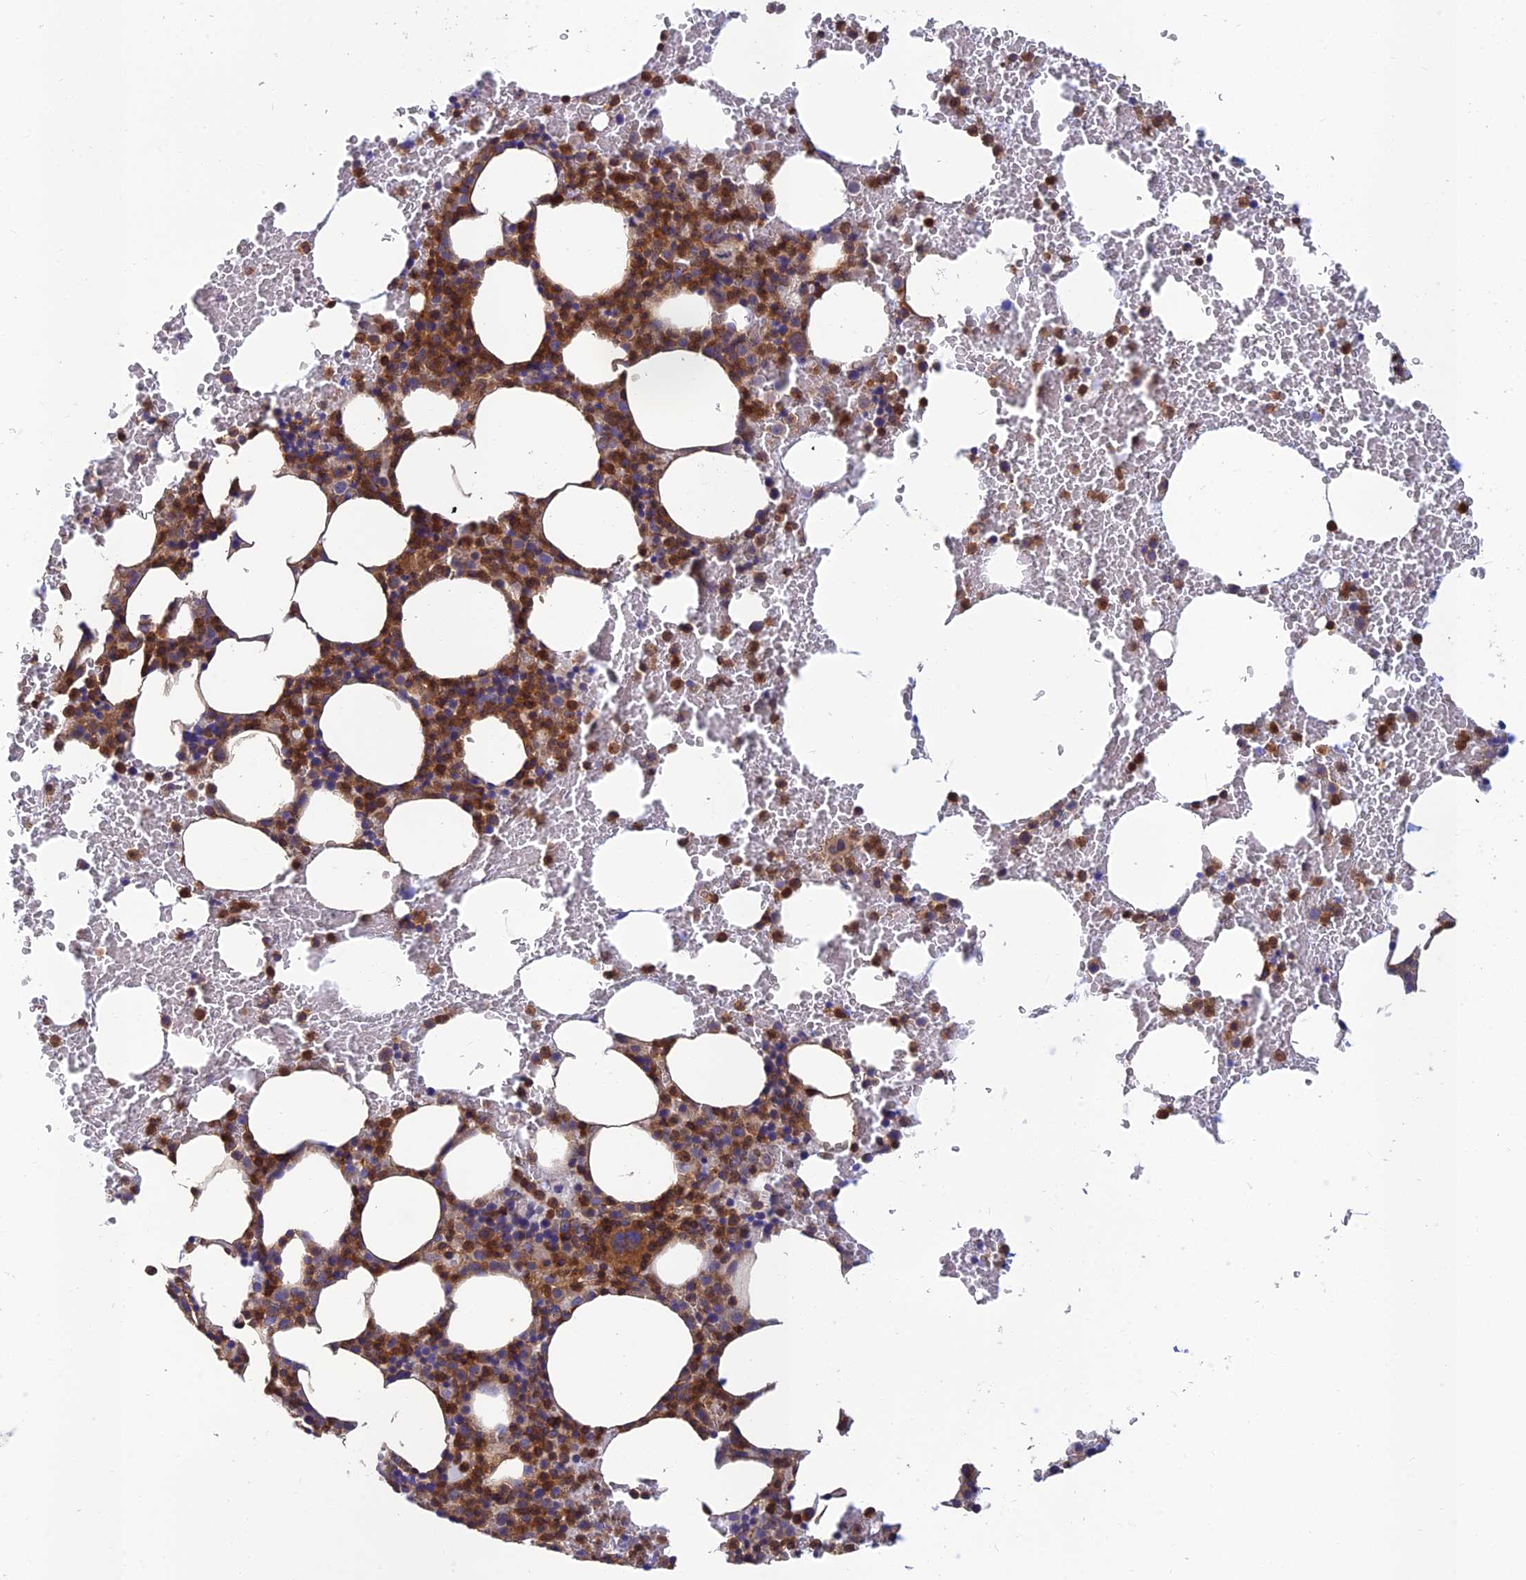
{"staining": {"intensity": "moderate", "quantity": "25%-75%", "location": "cytoplasmic/membranous,nuclear"}, "tissue": "bone marrow", "cell_type": "Hematopoietic cells", "image_type": "normal", "snomed": [{"axis": "morphology", "description": "Normal tissue, NOS"}, {"axis": "morphology", "description": "Inflammation, NOS"}, {"axis": "topography", "description": "Bone marrow"}], "caption": "The histopathology image displays staining of unremarkable bone marrow, revealing moderate cytoplasmic/membranous,nuclear protein positivity (brown color) within hematopoietic cells.", "gene": "PPP1R12C", "patient": {"sex": "female", "age": 78}}